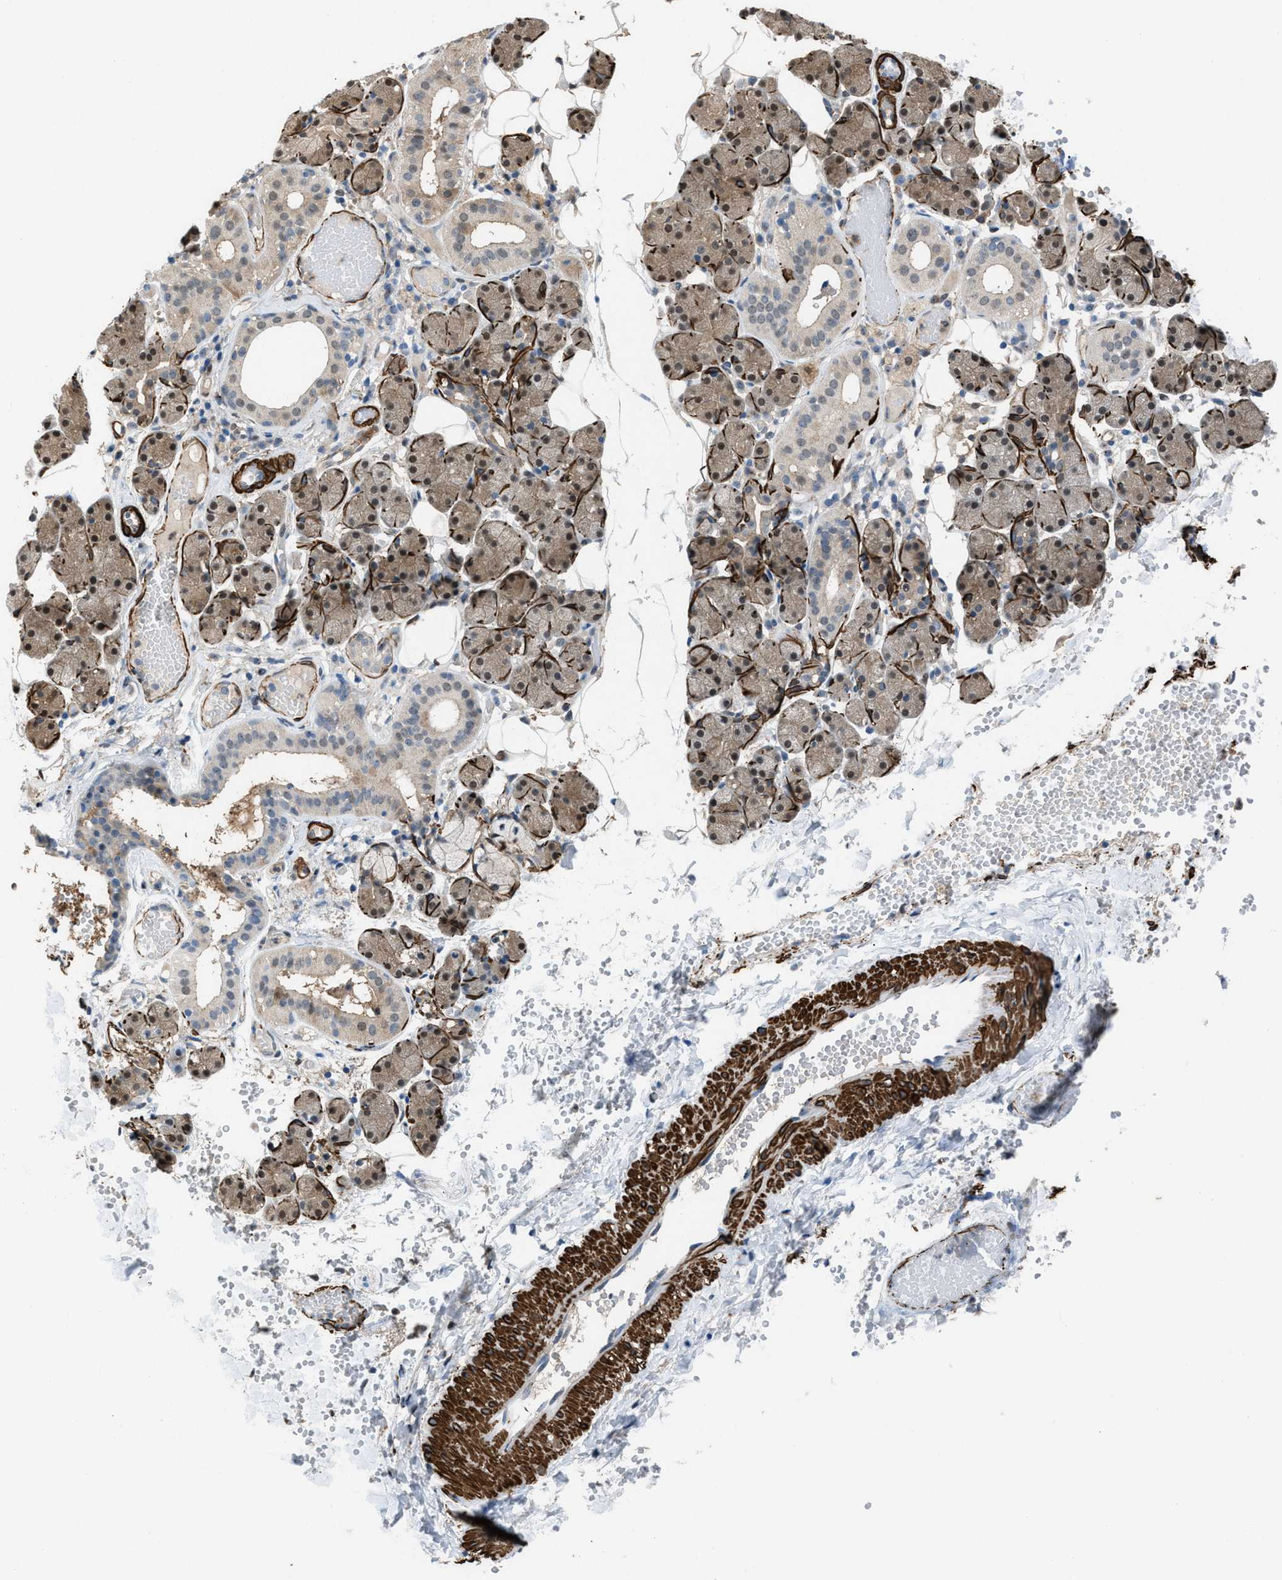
{"staining": {"intensity": "weak", "quantity": "<25%", "location": "cytoplasmic/membranous,nuclear"}, "tissue": "salivary gland", "cell_type": "Glandular cells", "image_type": "normal", "snomed": [{"axis": "morphology", "description": "Normal tissue, NOS"}, {"axis": "topography", "description": "Salivary gland"}], "caption": "High power microscopy image of an immunohistochemistry micrograph of unremarkable salivary gland, revealing no significant expression in glandular cells. The staining is performed using DAB brown chromogen with nuclei counter-stained in using hematoxylin.", "gene": "NQO2", "patient": {"sex": "female", "age": 33}}